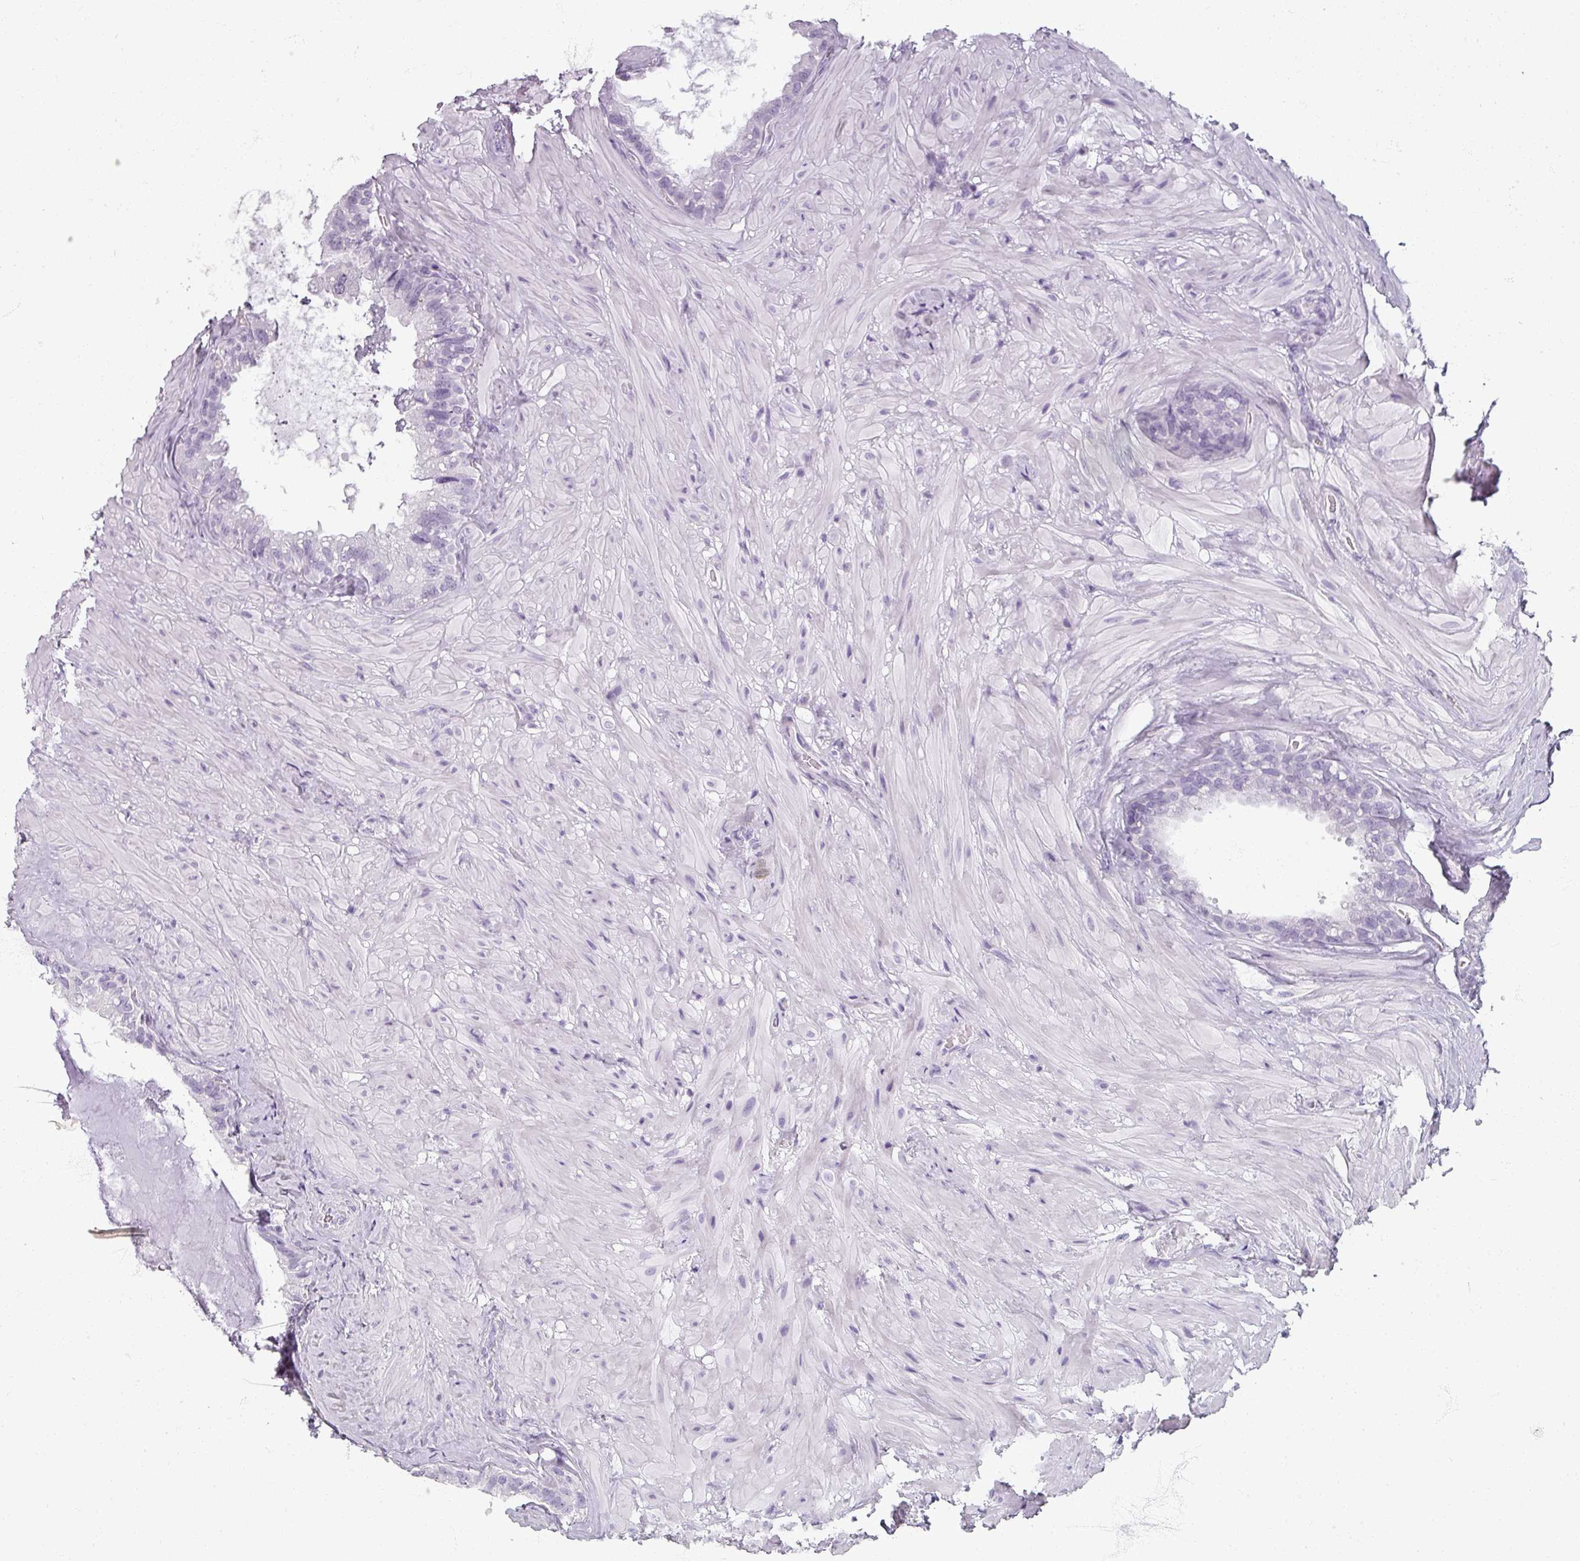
{"staining": {"intensity": "negative", "quantity": "none", "location": "none"}, "tissue": "seminal vesicle", "cell_type": "Glandular cells", "image_type": "normal", "snomed": [{"axis": "morphology", "description": "Normal tissue, NOS"}, {"axis": "topography", "description": "Seminal veicle"}], "caption": "Immunohistochemistry (IHC) of unremarkable seminal vesicle exhibits no positivity in glandular cells. (DAB immunohistochemistry with hematoxylin counter stain).", "gene": "REG3A", "patient": {"sex": "male", "age": 60}}